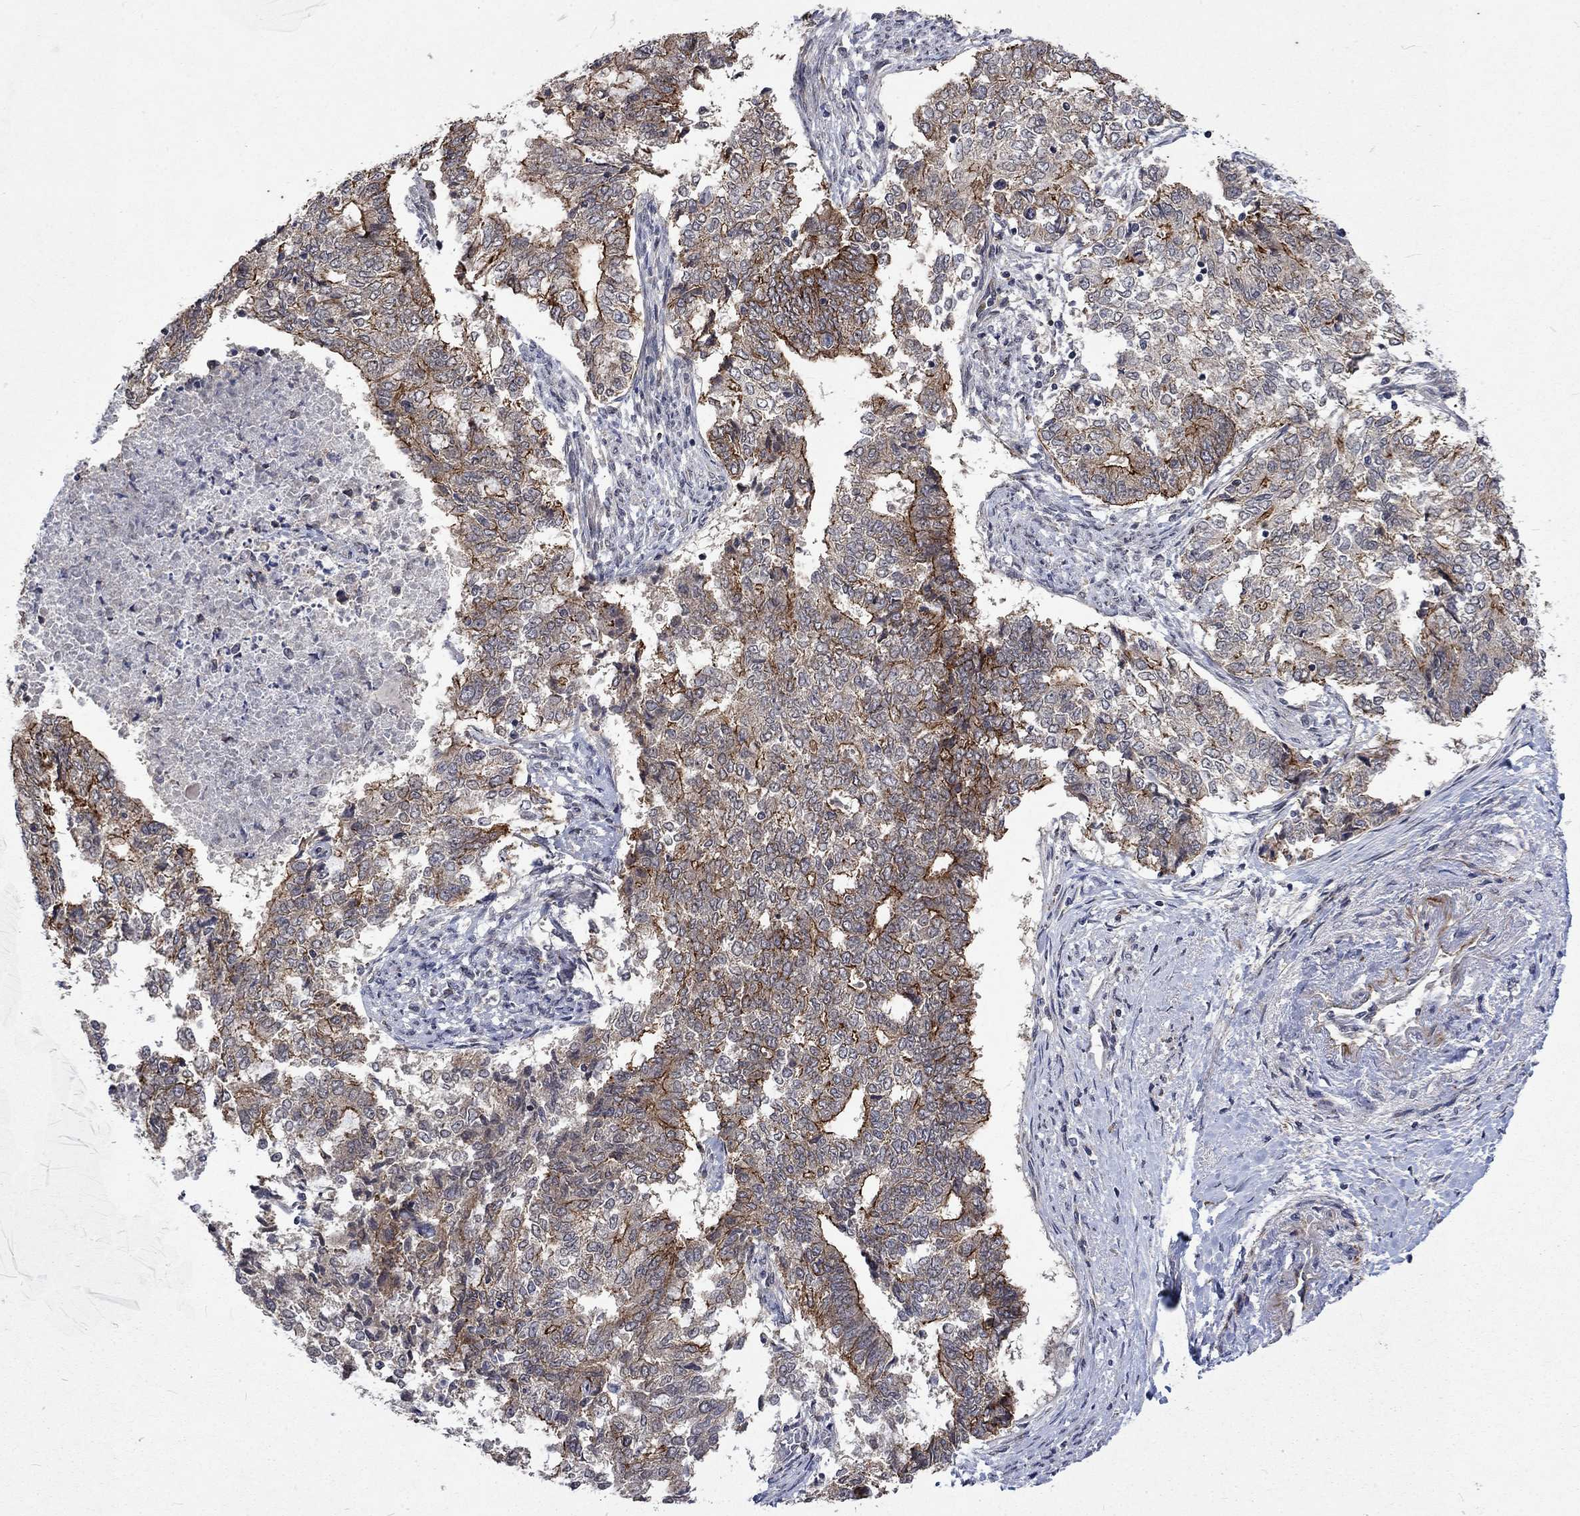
{"staining": {"intensity": "strong", "quantity": "25%-75%", "location": "cytoplasmic/membranous"}, "tissue": "endometrial cancer", "cell_type": "Tumor cells", "image_type": "cancer", "snomed": [{"axis": "morphology", "description": "Adenocarcinoma, NOS"}, {"axis": "topography", "description": "Endometrium"}], "caption": "A high amount of strong cytoplasmic/membranous positivity is seen in approximately 25%-75% of tumor cells in endometrial adenocarcinoma tissue.", "gene": "PPP1R9A", "patient": {"sex": "female", "age": 65}}